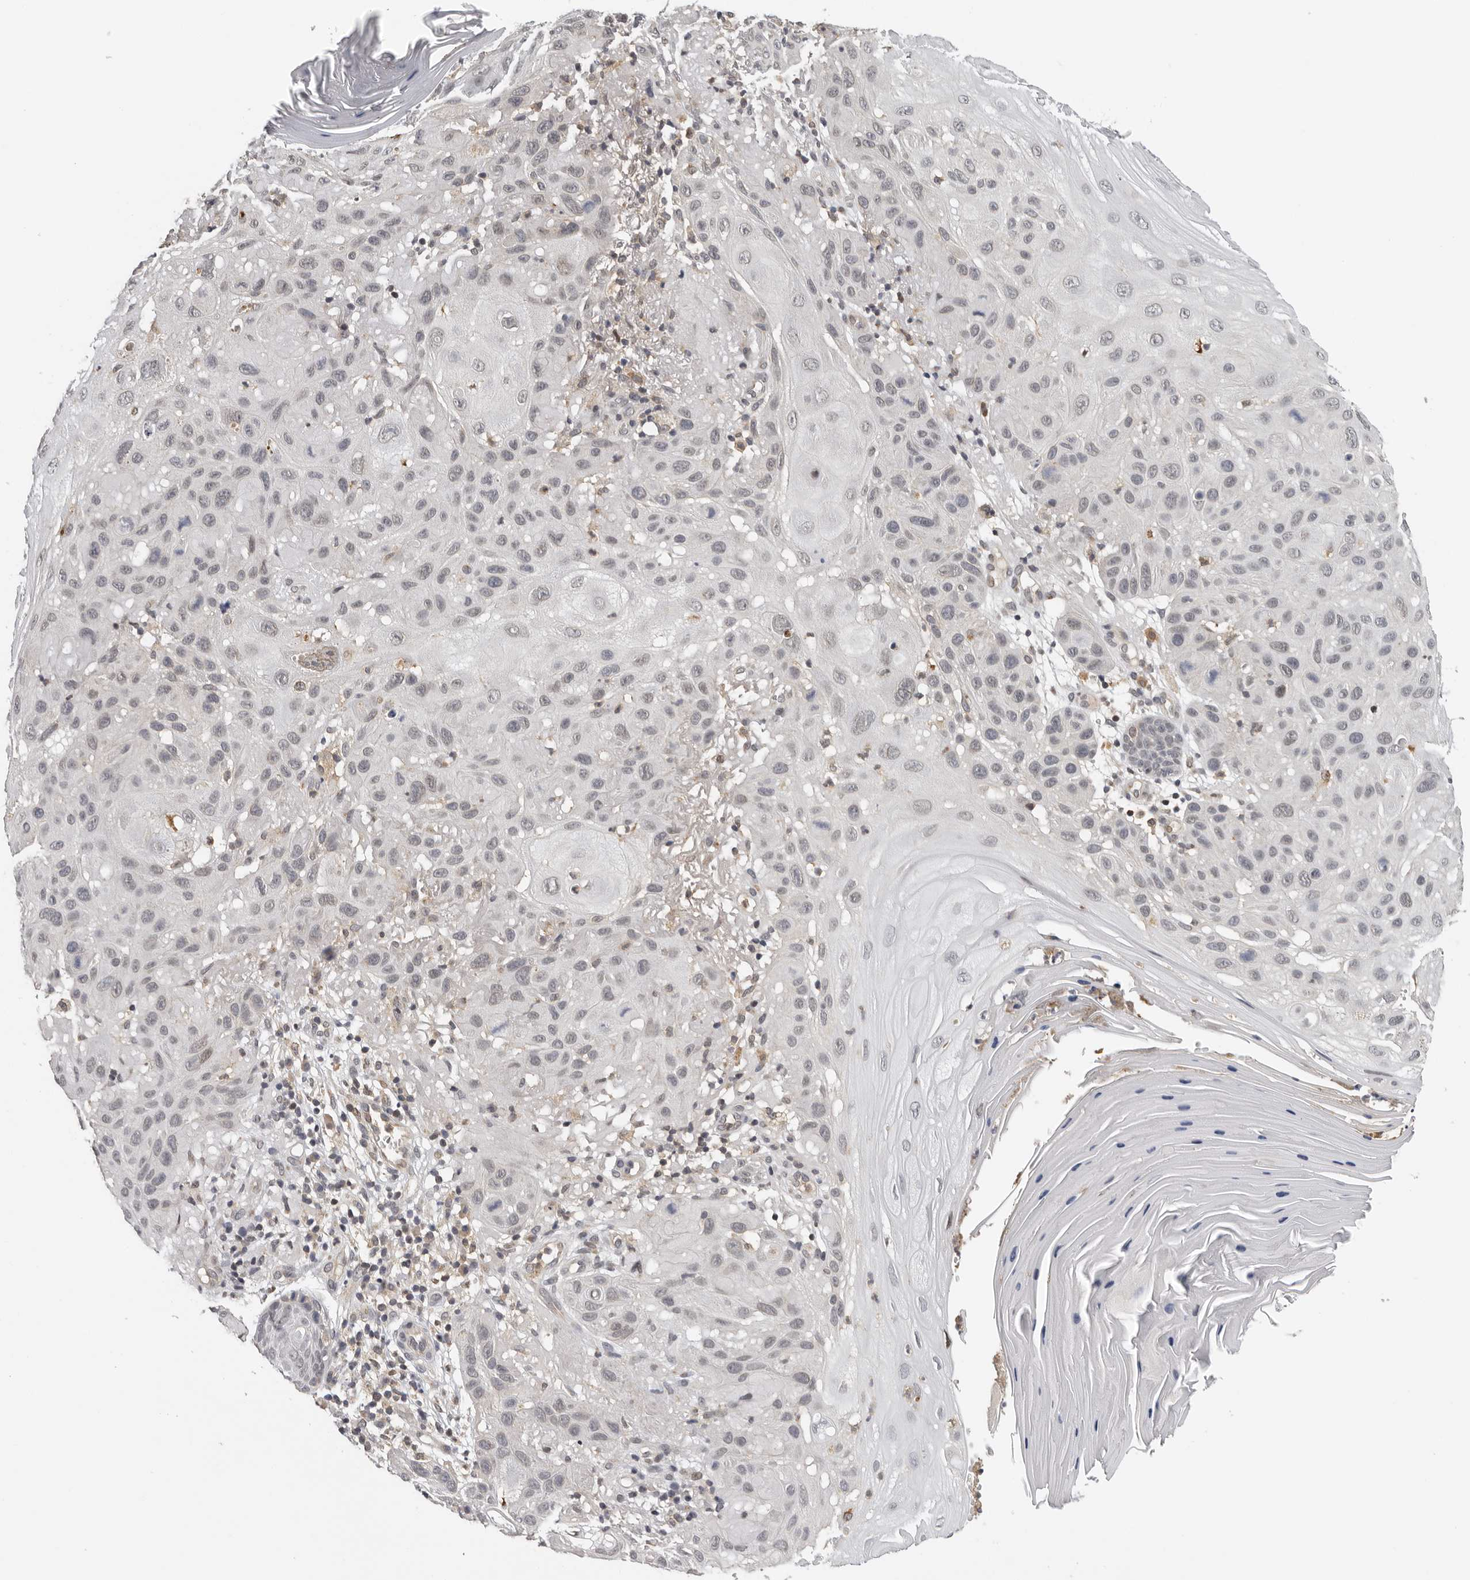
{"staining": {"intensity": "negative", "quantity": "none", "location": "none"}, "tissue": "skin cancer", "cell_type": "Tumor cells", "image_type": "cancer", "snomed": [{"axis": "morphology", "description": "Normal tissue, NOS"}, {"axis": "morphology", "description": "Squamous cell carcinoma, NOS"}, {"axis": "topography", "description": "Skin"}], "caption": "Tumor cells show no significant protein expression in squamous cell carcinoma (skin).", "gene": "KIF2B", "patient": {"sex": "female", "age": 96}}